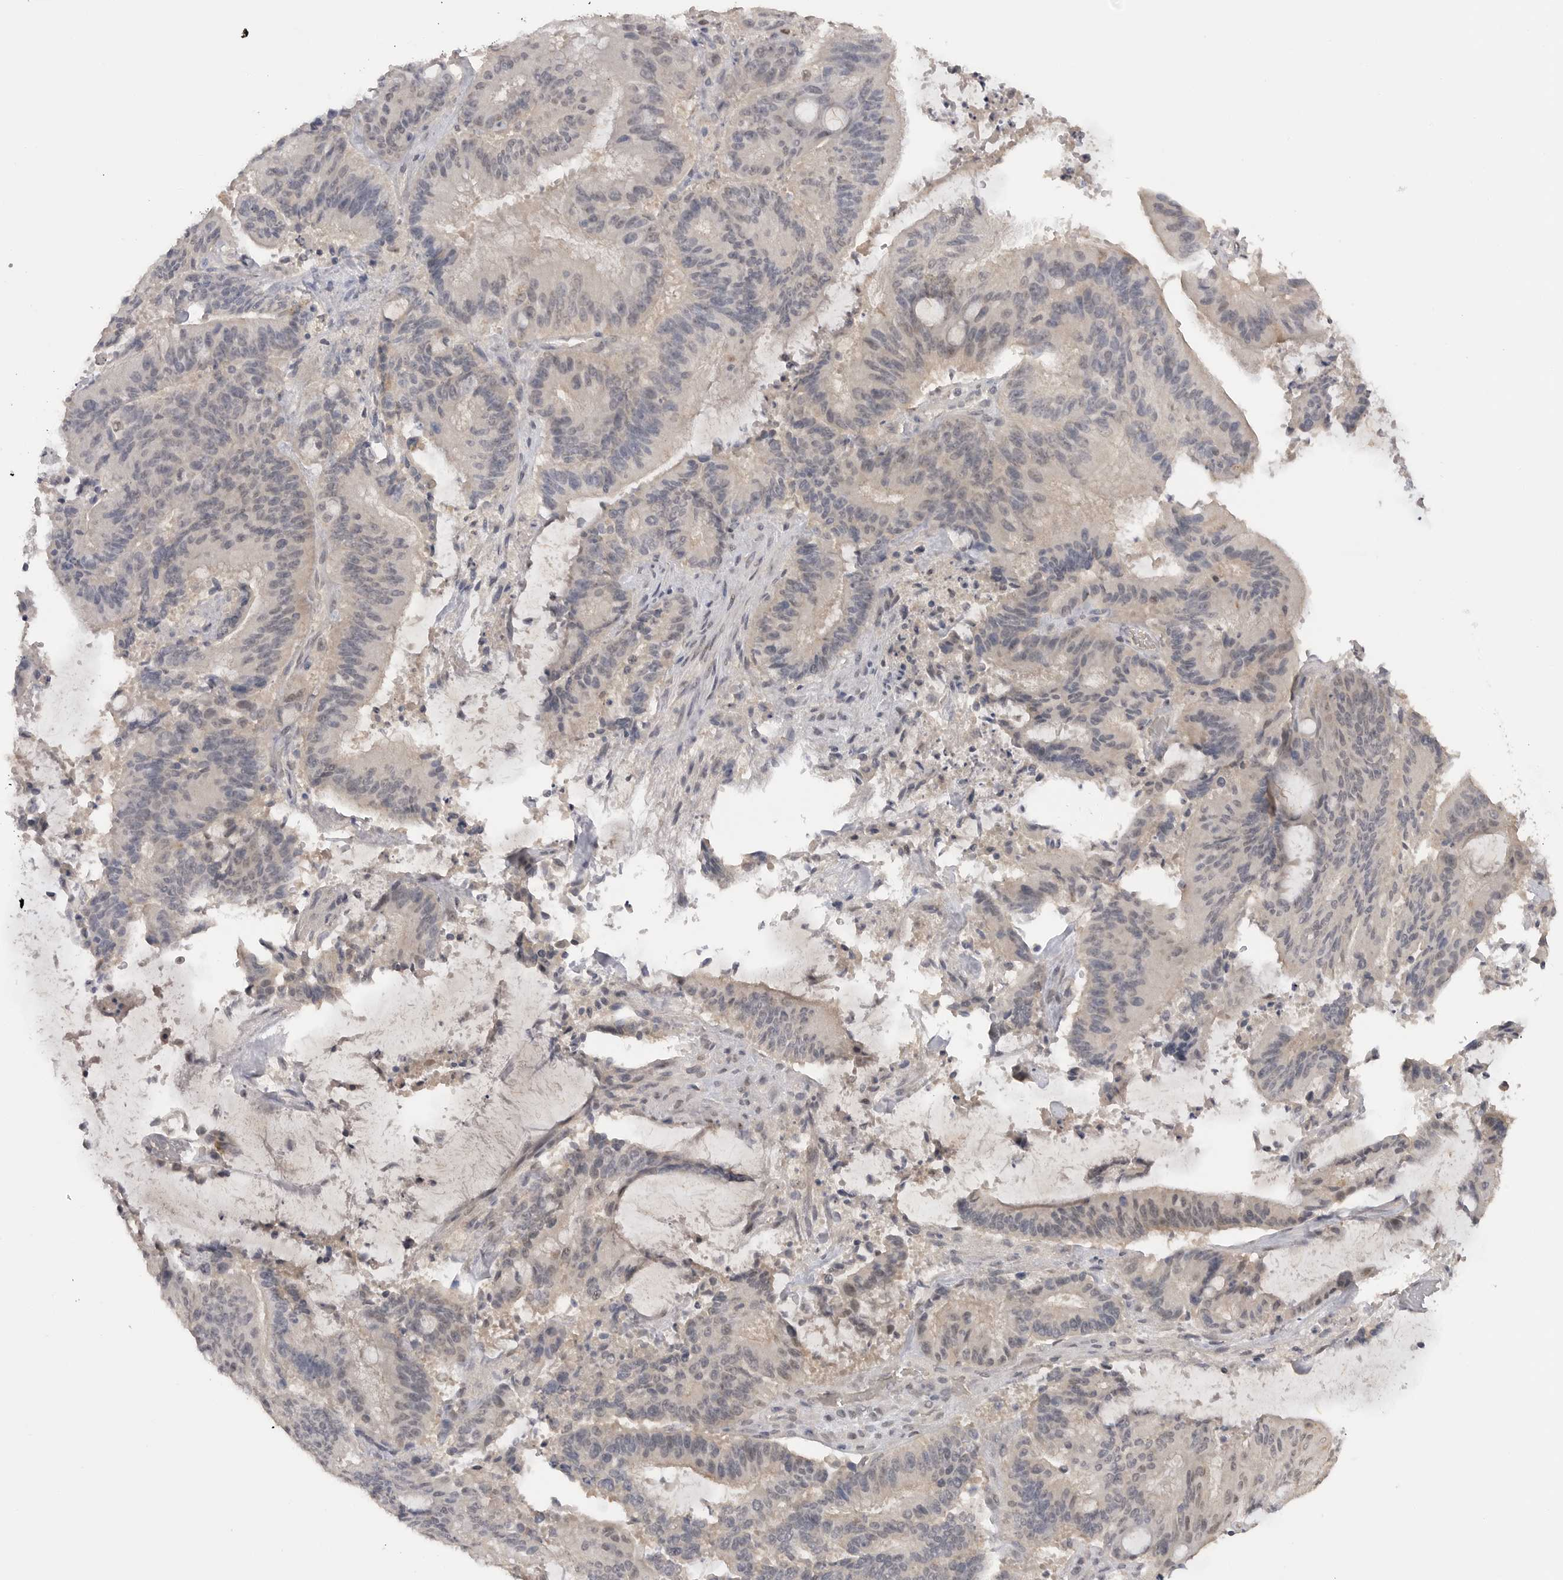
{"staining": {"intensity": "weak", "quantity": "25%-75%", "location": "nuclear"}, "tissue": "liver cancer", "cell_type": "Tumor cells", "image_type": "cancer", "snomed": [{"axis": "morphology", "description": "Normal tissue, NOS"}, {"axis": "morphology", "description": "Cholangiocarcinoma"}, {"axis": "topography", "description": "Liver"}, {"axis": "topography", "description": "Peripheral nerve tissue"}], "caption": "Protein expression by immunohistochemistry demonstrates weak nuclear staining in approximately 25%-75% of tumor cells in liver cancer (cholangiocarcinoma). (Brightfield microscopy of DAB IHC at high magnification).", "gene": "ASPSCR1", "patient": {"sex": "female", "age": 73}}